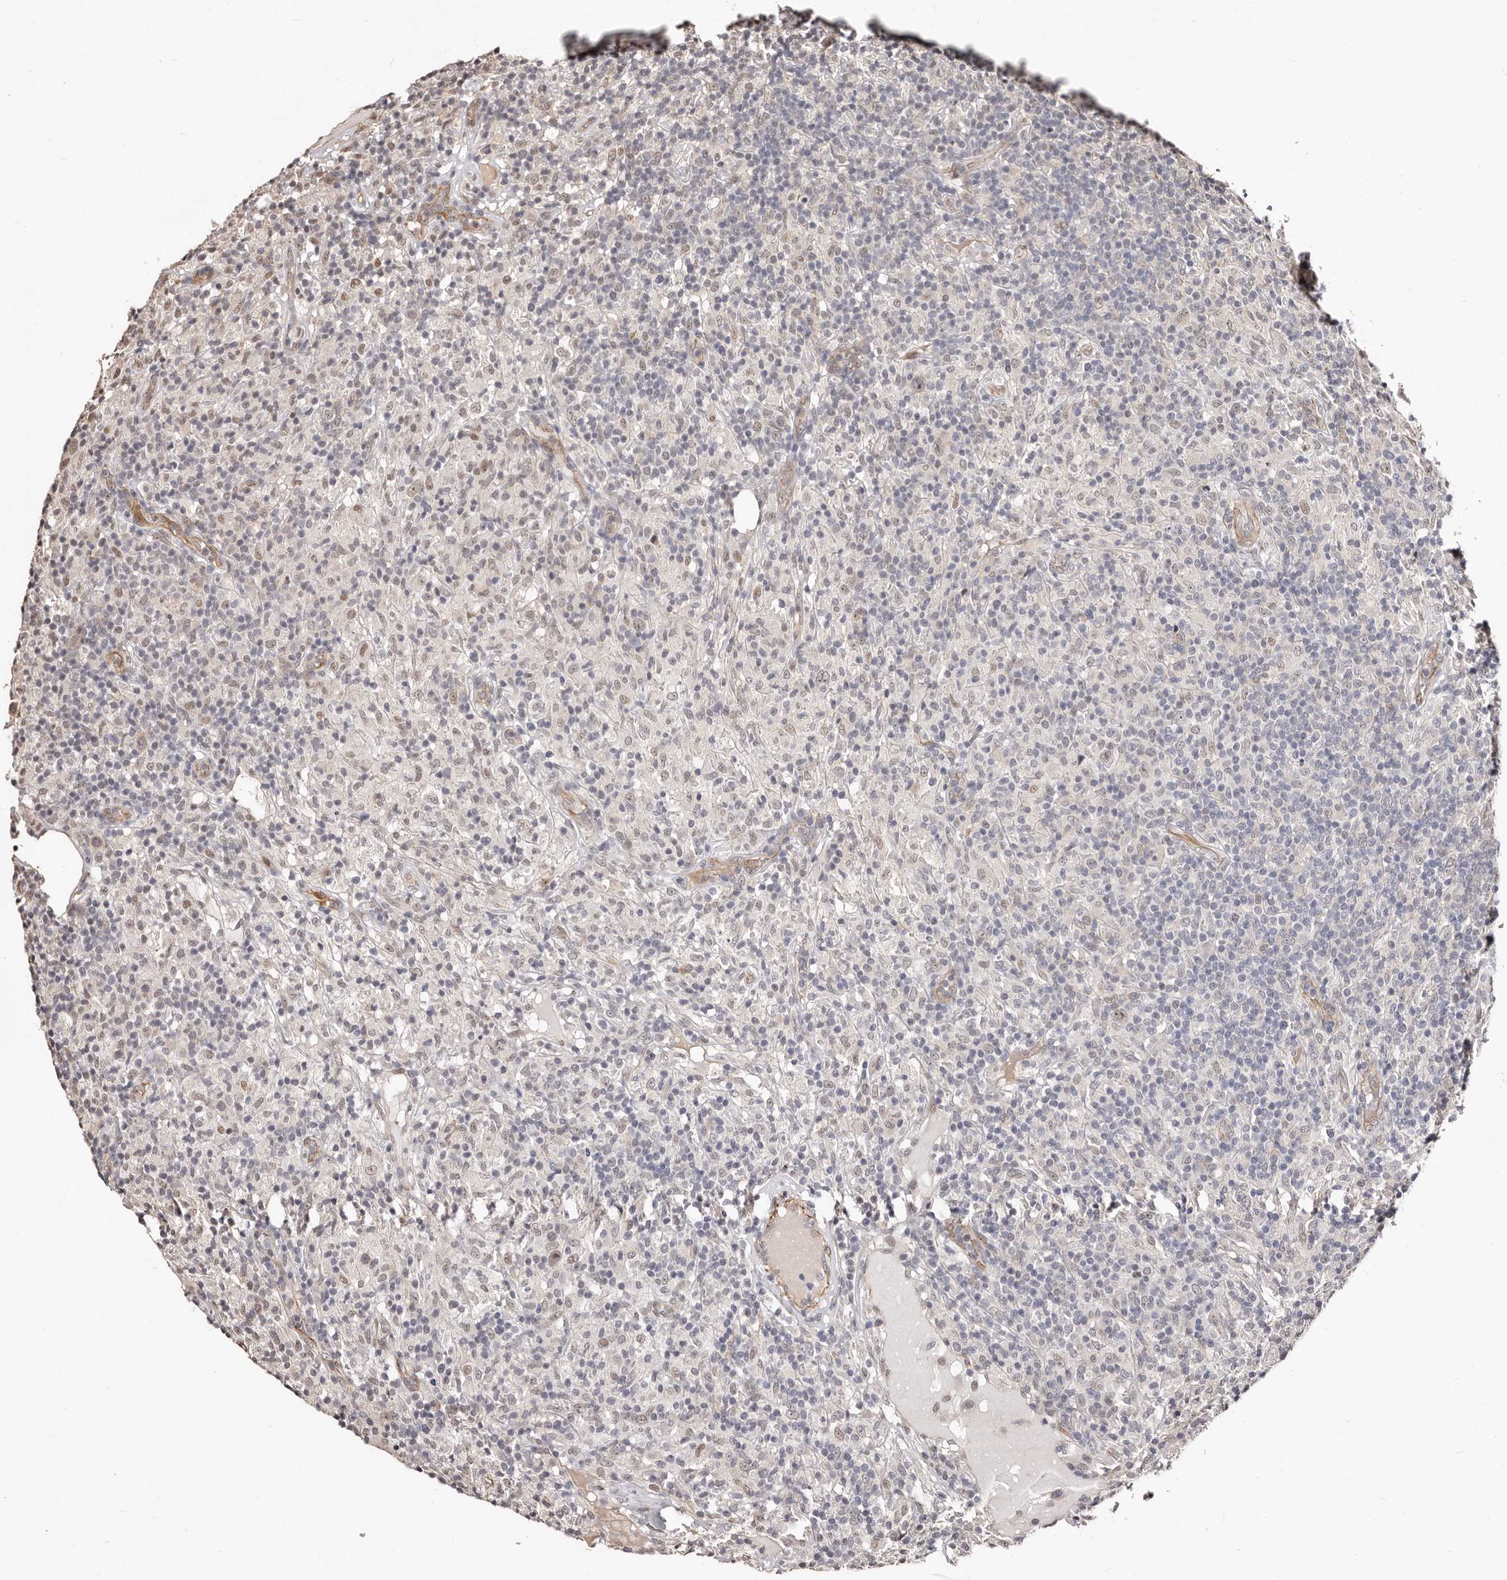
{"staining": {"intensity": "weak", "quantity": "<25%", "location": "nuclear"}, "tissue": "lymphoma", "cell_type": "Tumor cells", "image_type": "cancer", "snomed": [{"axis": "morphology", "description": "Hodgkin's disease, NOS"}, {"axis": "topography", "description": "Lymph node"}], "caption": "Human Hodgkin's disease stained for a protein using immunohistochemistry shows no expression in tumor cells.", "gene": "TRIP13", "patient": {"sex": "male", "age": 70}}